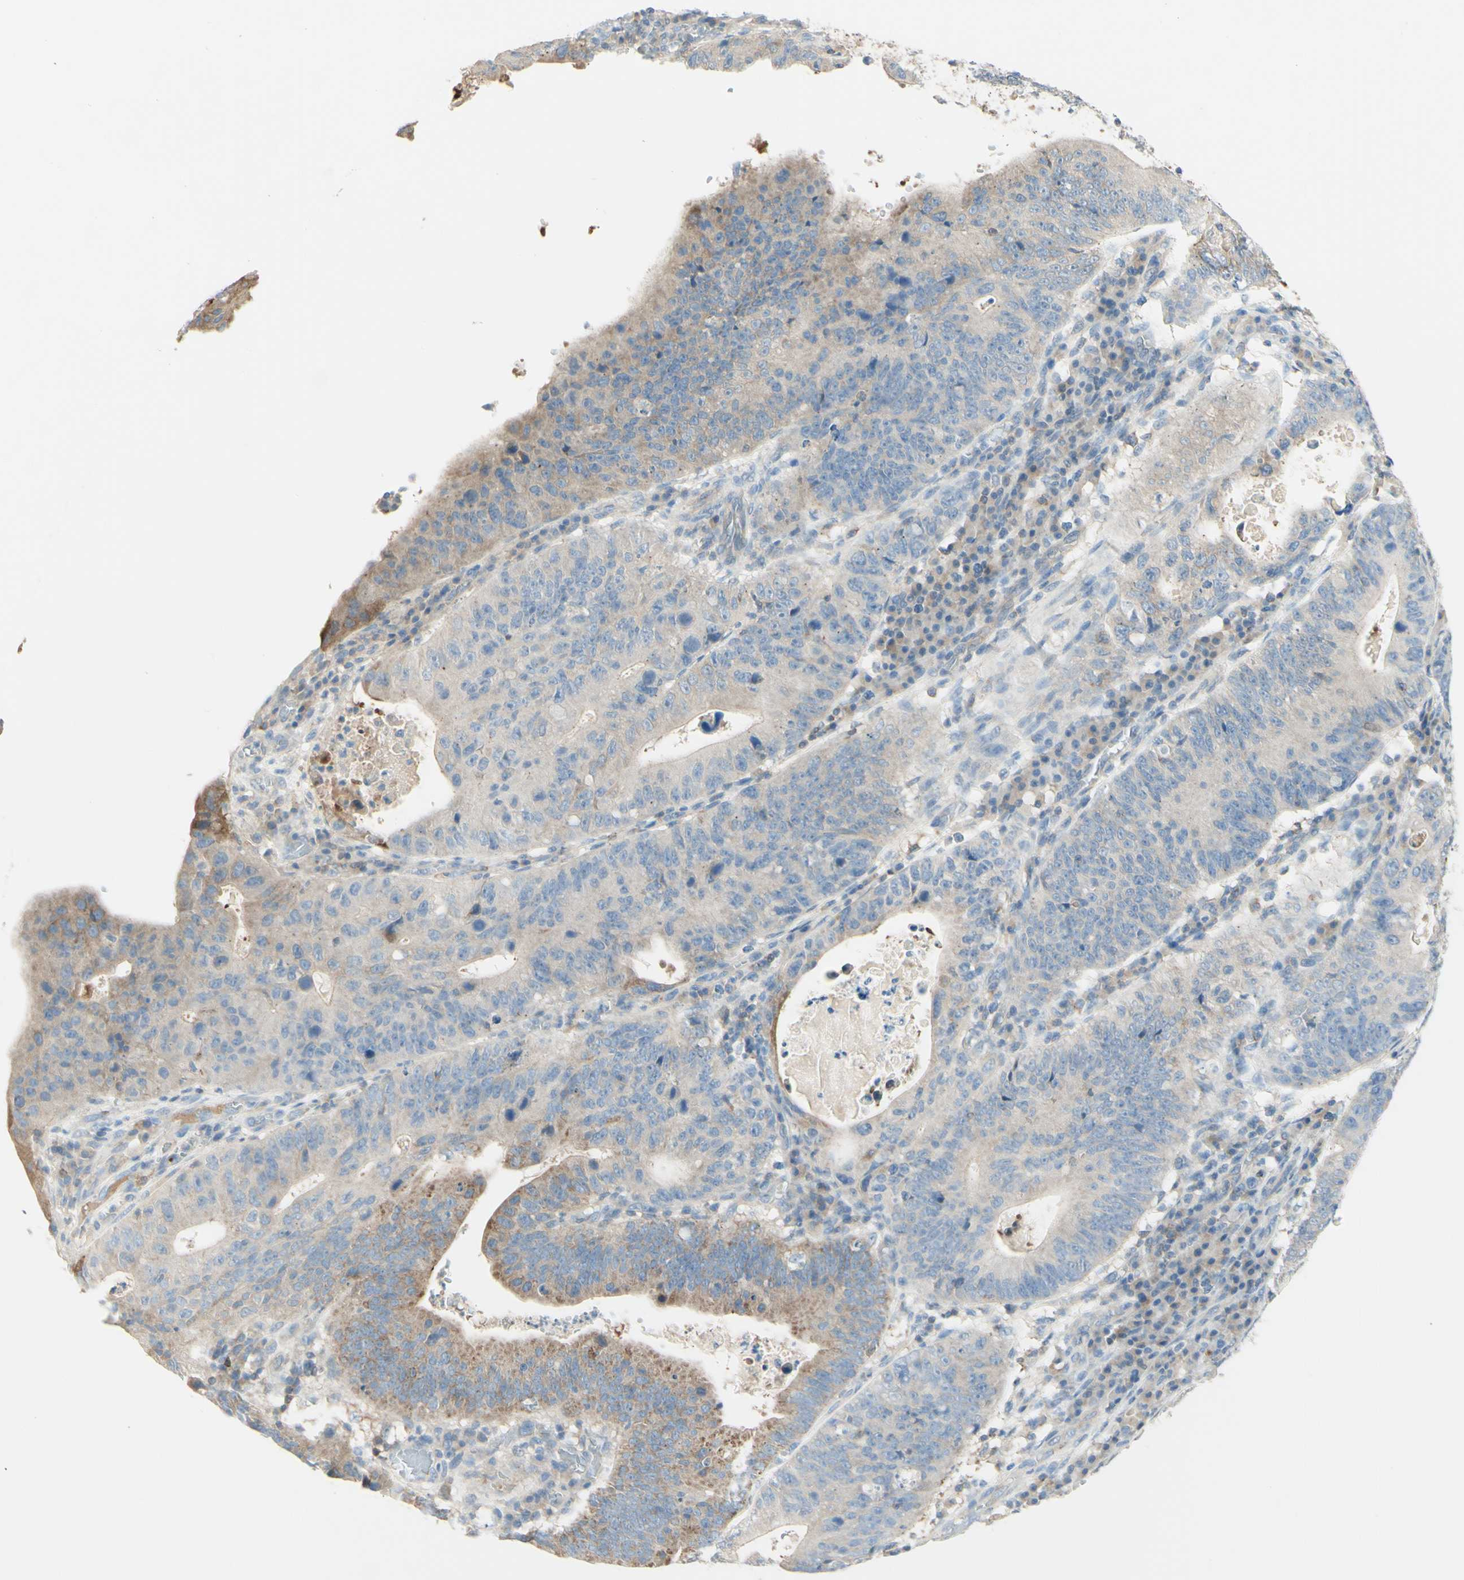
{"staining": {"intensity": "weak", "quantity": "25%-75%", "location": "cytoplasmic/membranous"}, "tissue": "stomach cancer", "cell_type": "Tumor cells", "image_type": "cancer", "snomed": [{"axis": "morphology", "description": "Adenocarcinoma, NOS"}, {"axis": "topography", "description": "Stomach"}], "caption": "Immunohistochemical staining of stomach cancer displays weak cytoplasmic/membranous protein staining in approximately 25%-75% of tumor cells. The staining was performed using DAB to visualize the protein expression in brown, while the nuclei were stained in blue with hematoxylin (Magnification: 20x).", "gene": "MTM1", "patient": {"sex": "male", "age": 59}}